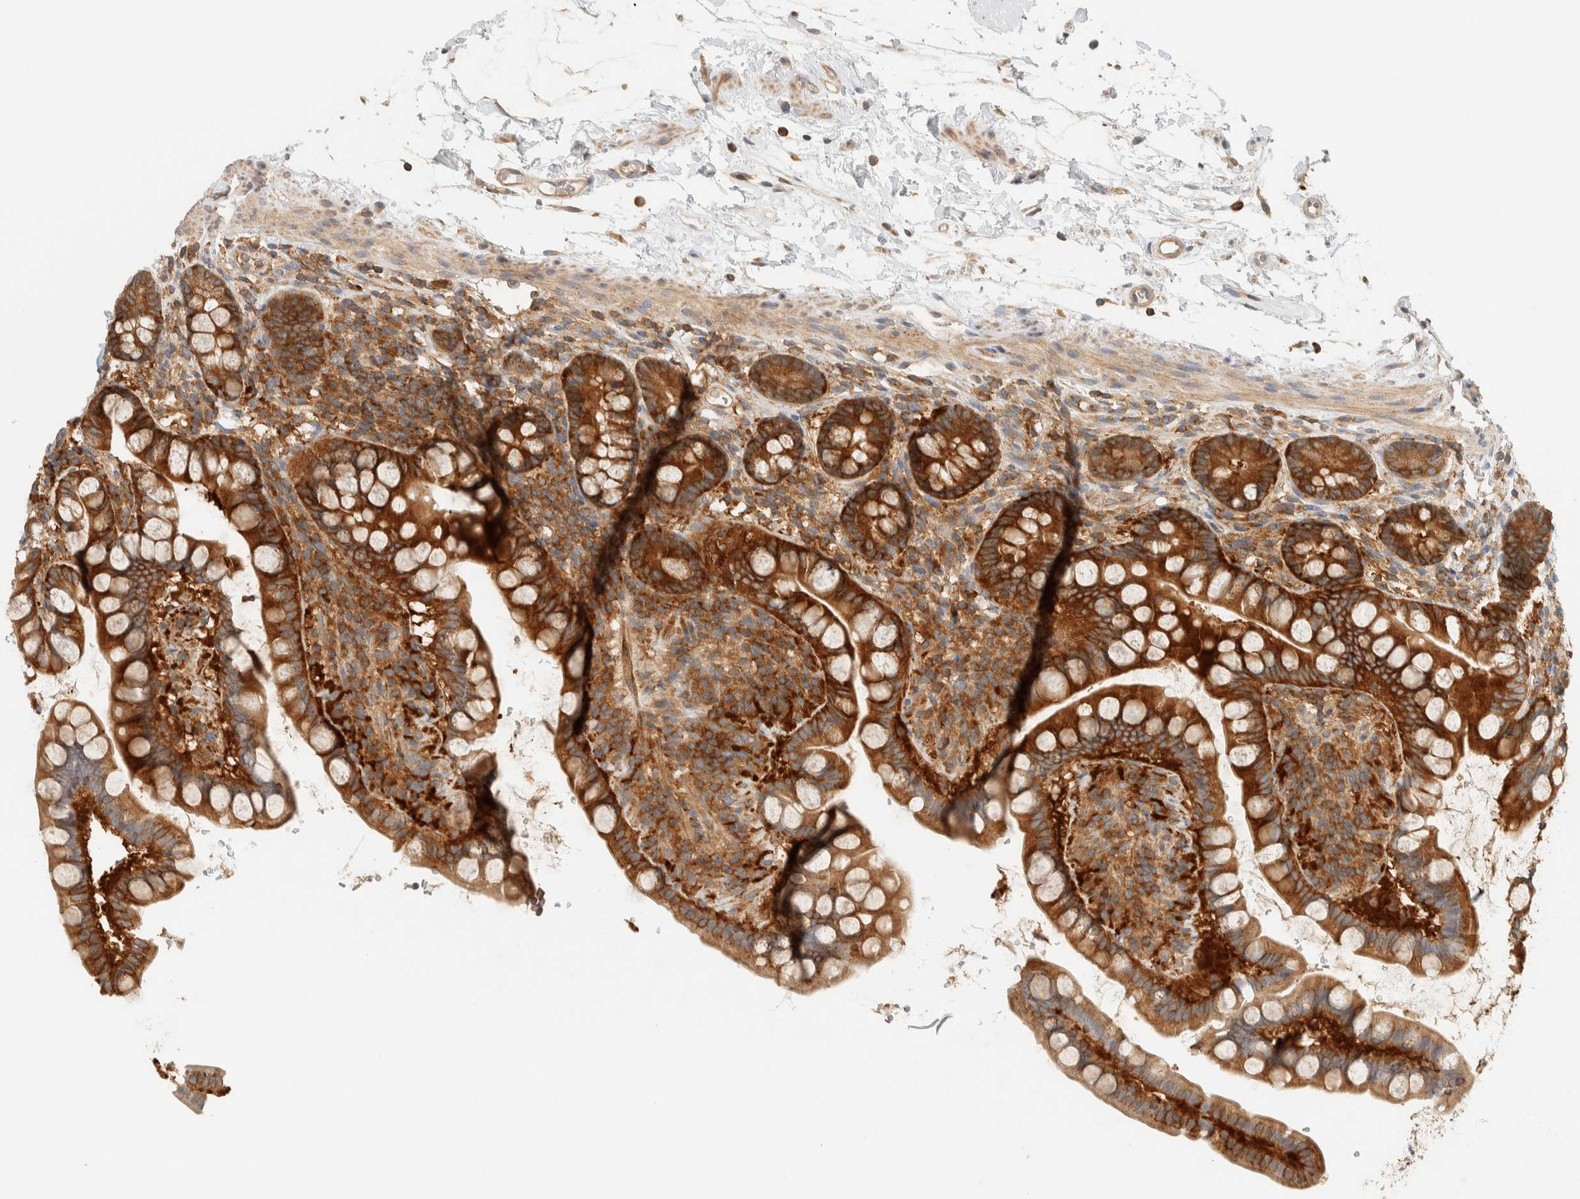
{"staining": {"intensity": "strong", "quantity": ">75%", "location": "cytoplasmic/membranous"}, "tissue": "small intestine", "cell_type": "Glandular cells", "image_type": "normal", "snomed": [{"axis": "morphology", "description": "Normal tissue, NOS"}, {"axis": "topography", "description": "Smooth muscle"}, {"axis": "topography", "description": "Small intestine"}], "caption": "Human small intestine stained for a protein (brown) displays strong cytoplasmic/membranous positive staining in about >75% of glandular cells.", "gene": "ARFGEF1", "patient": {"sex": "female", "age": 84}}